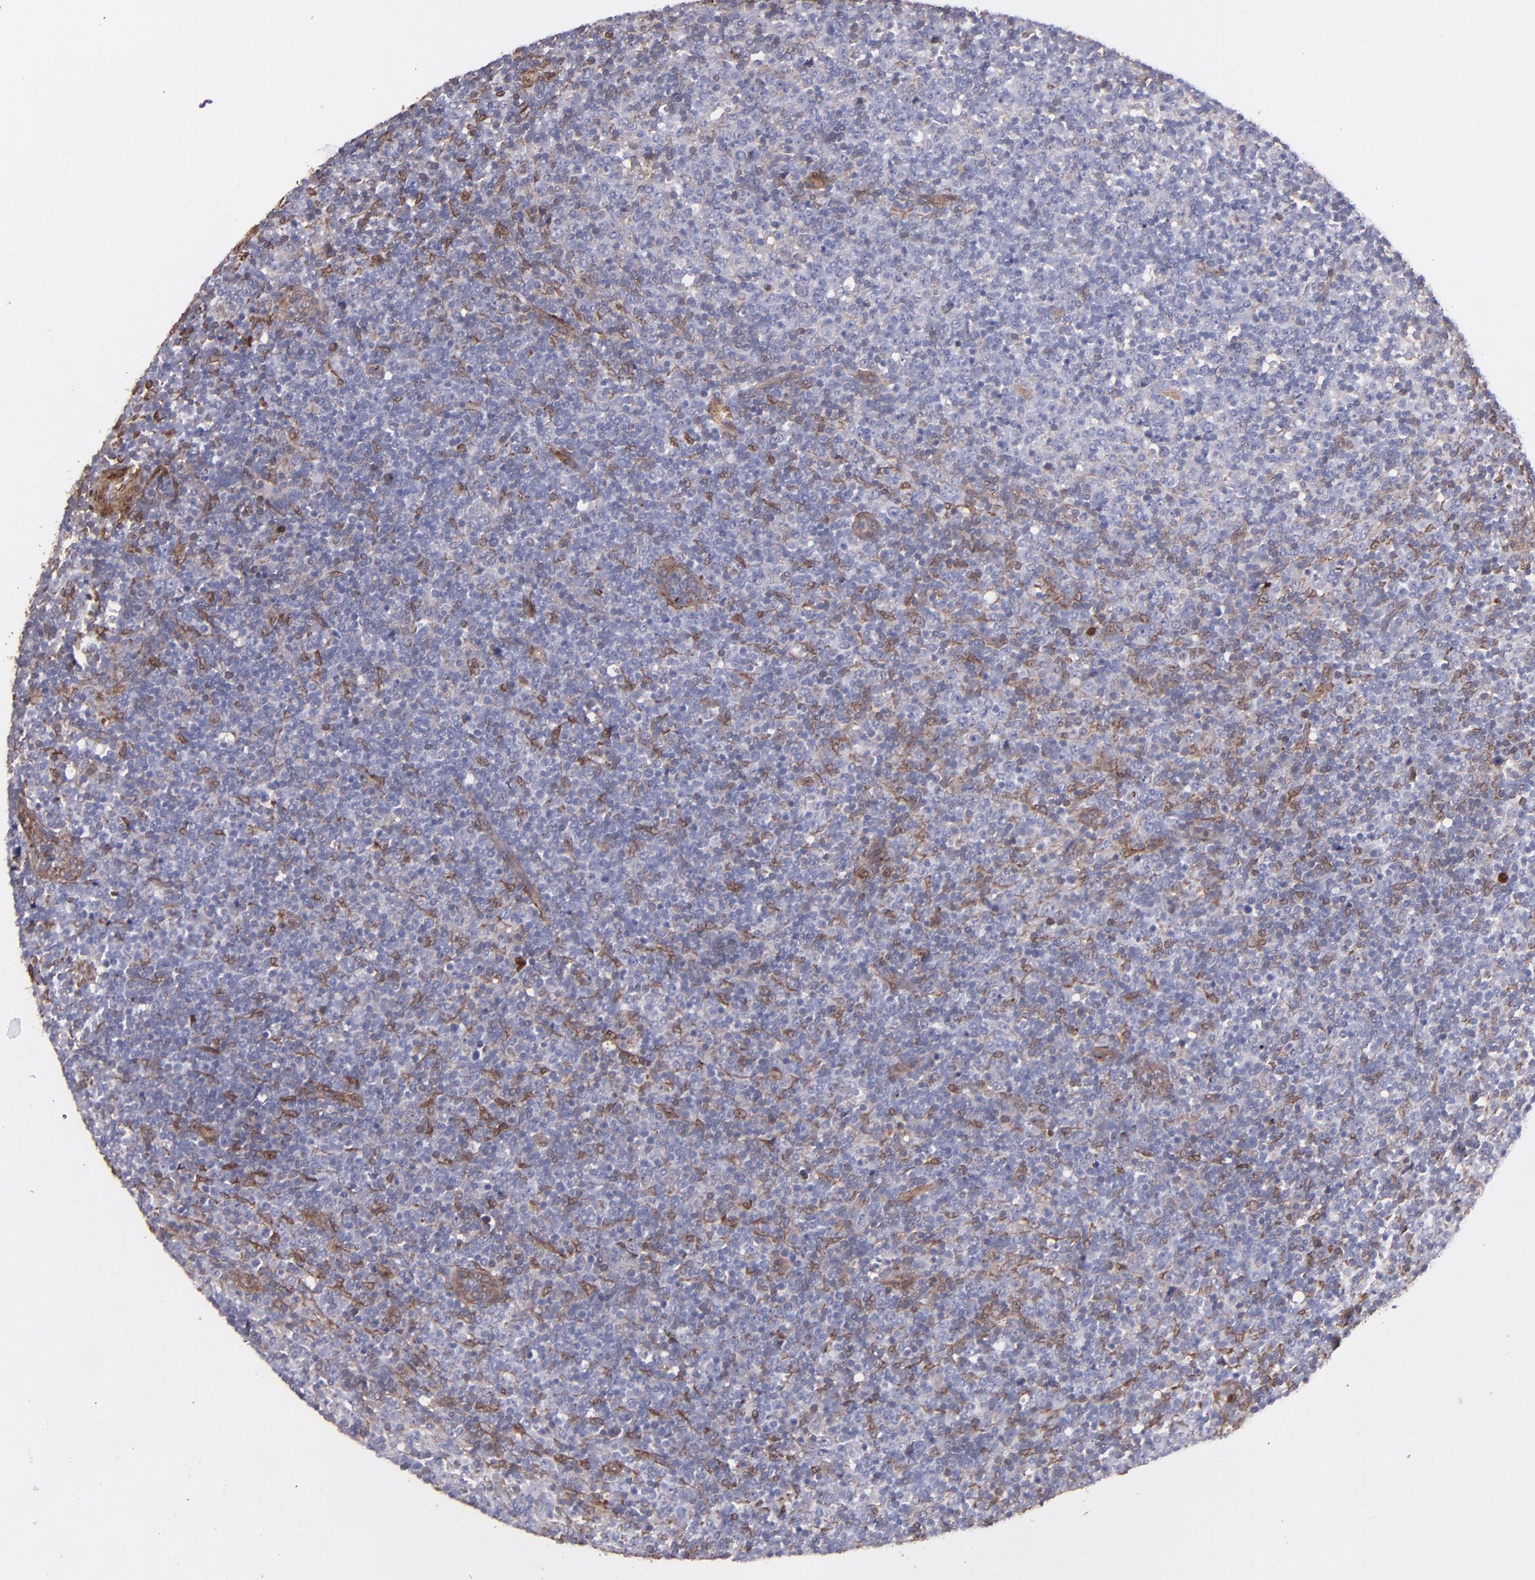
{"staining": {"intensity": "weak", "quantity": "<25%", "location": "cytoplasmic/membranous"}, "tissue": "lymphoma", "cell_type": "Tumor cells", "image_type": "cancer", "snomed": [{"axis": "morphology", "description": "Malignant lymphoma, non-Hodgkin's type, Low grade"}, {"axis": "topography", "description": "Lymph node"}], "caption": "Immunohistochemical staining of lymphoma demonstrates no significant expression in tumor cells.", "gene": "VCL", "patient": {"sex": "male", "age": 70}}